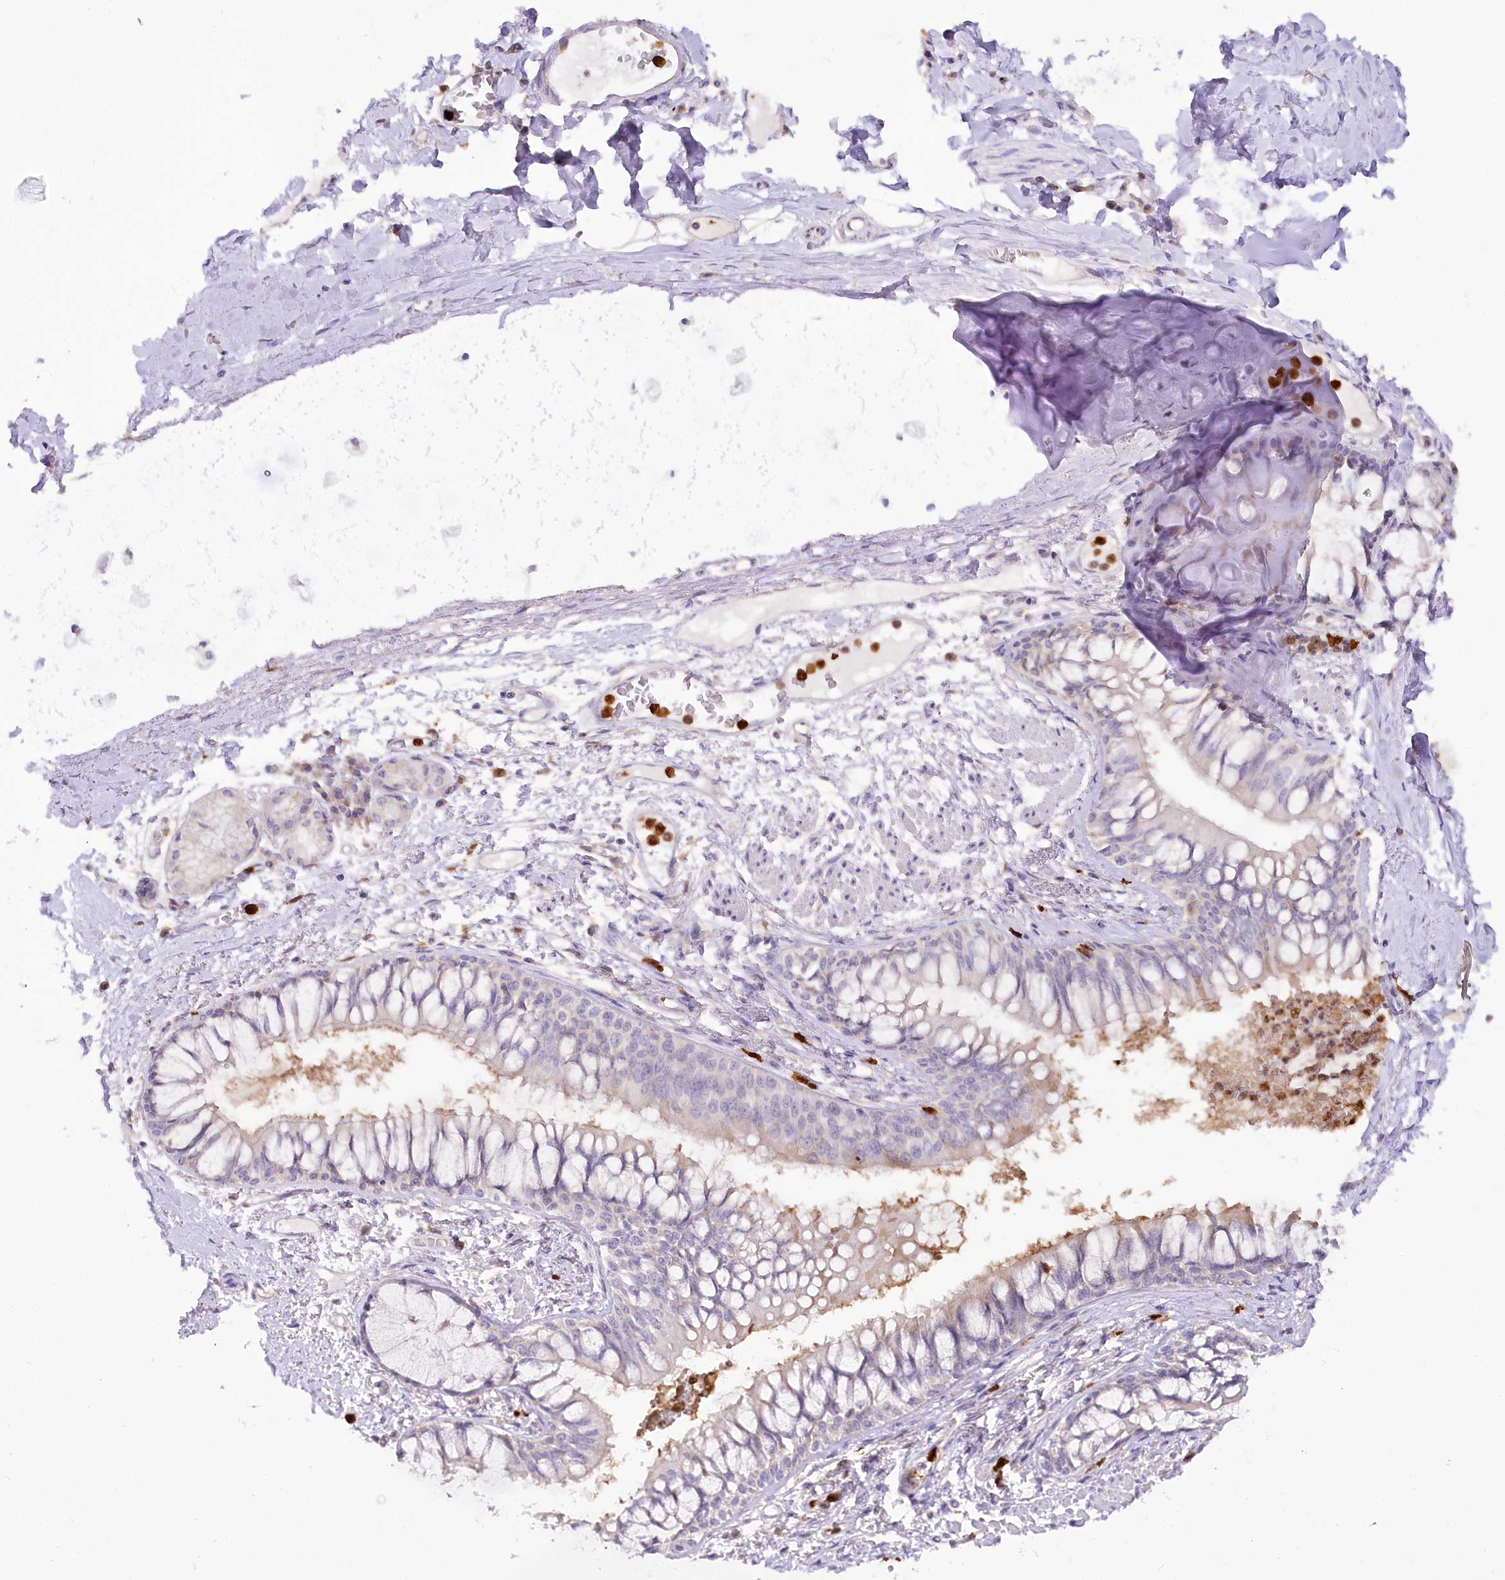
{"staining": {"intensity": "negative", "quantity": "none", "location": "none"}, "tissue": "adipose tissue", "cell_type": "Adipocytes", "image_type": "normal", "snomed": [{"axis": "morphology", "description": "Normal tissue, NOS"}, {"axis": "topography", "description": "Cartilage tissue"}, {"axis": "topography", "description": "Bronchus"}, {"axis": "topography", "description": "Lung"}, {"axis": "topography", "description": "Peripheral nerve tissue"}], "caption": "This histopathology image is of normal adipose tissue stained with immunohistochemistry to label a protein in brown with the nuclei are counter-stained blue. There is no expression in adipocytes. (Brightfield microscopy of DAB immunohistochemistry at high magnification).", "gene": "DPYD", "patient": {"sex": "female", "age": 49}}